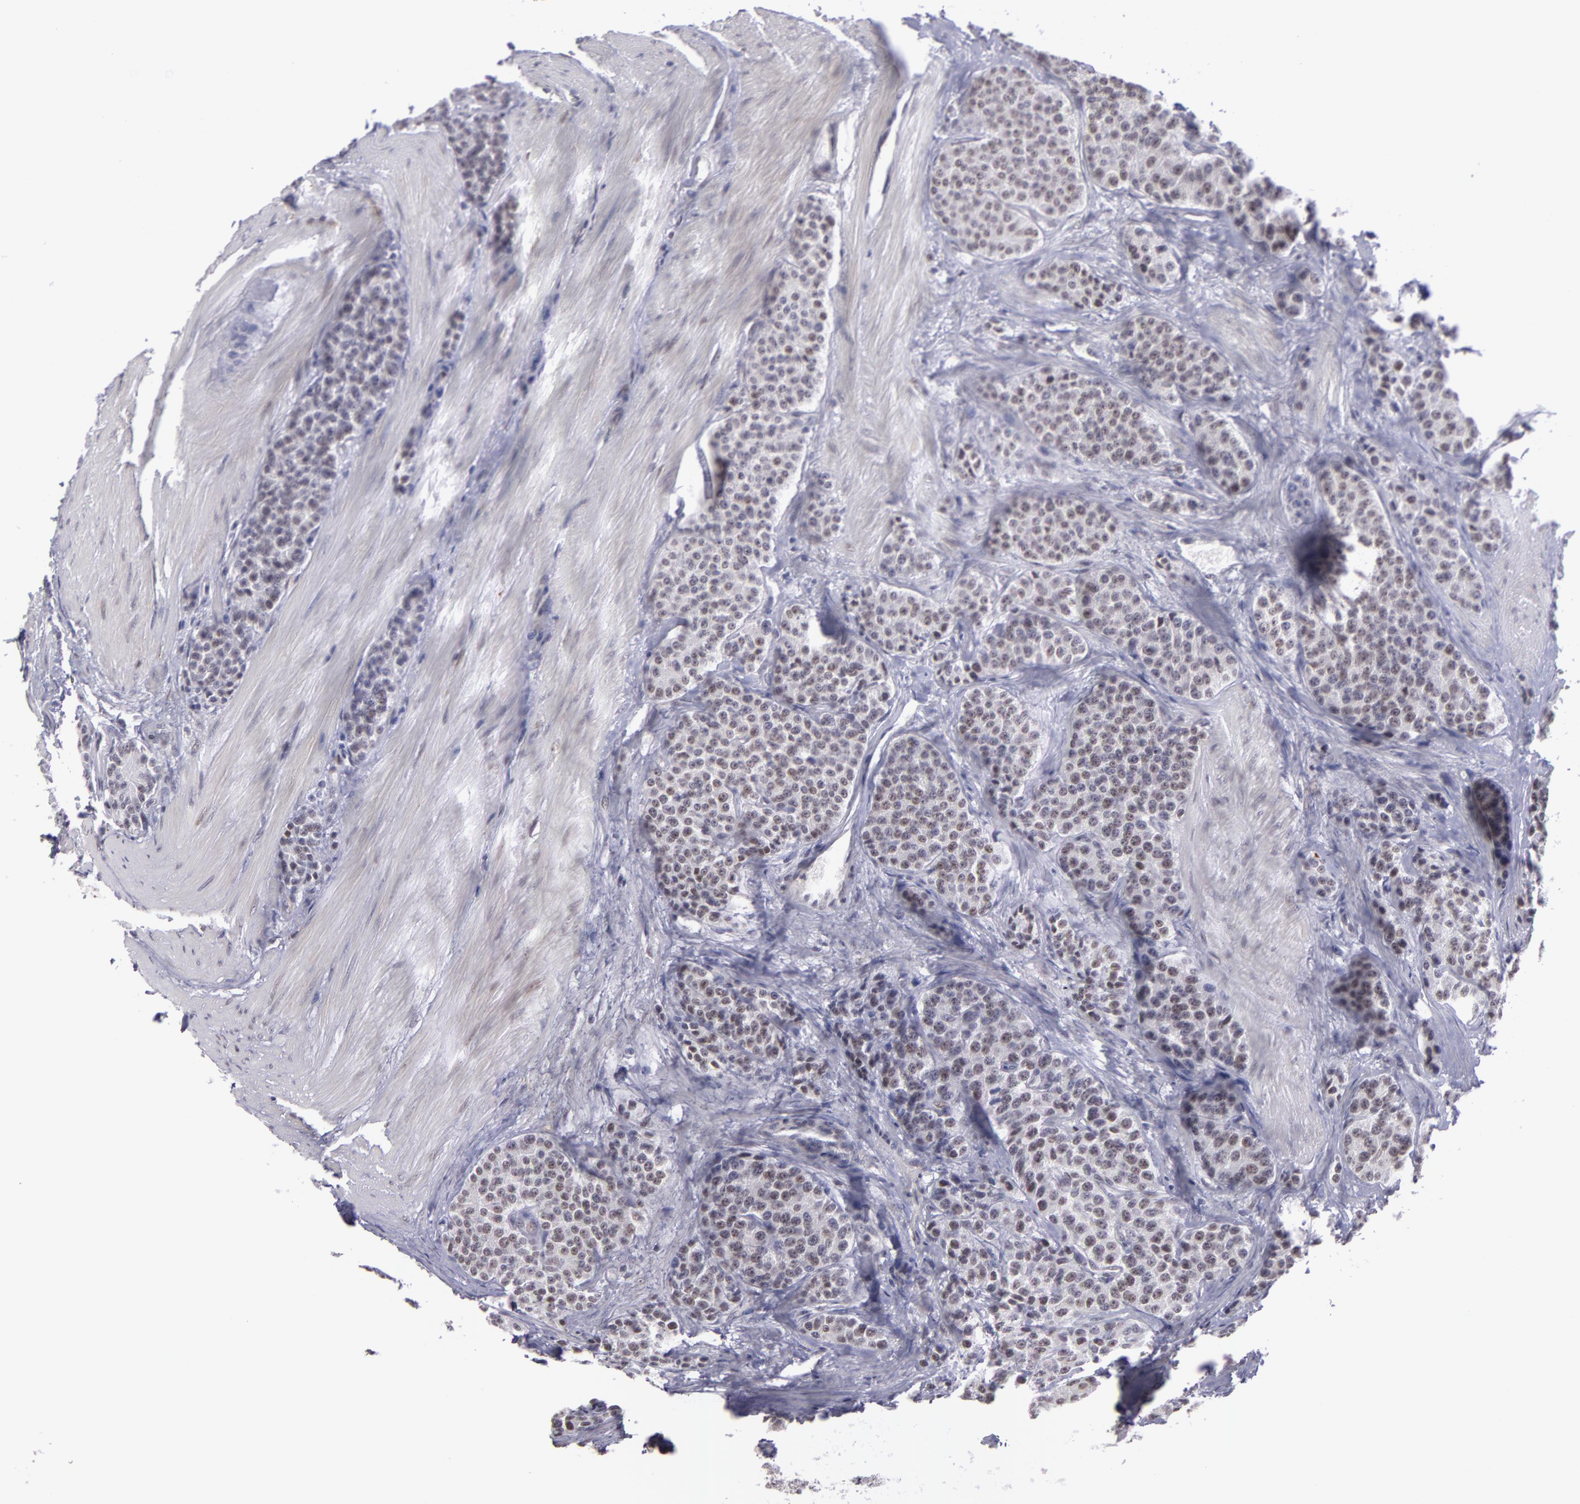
{"staining": {"intensity": "weak", "quantity": "<25%", "location": "nuclear"}, "tissue": "carcinoid", "cell_type": "Tumor cells", "image_type": "cancer", "snomed": [{"axis": "morphology", "description": "Carcinoid, malignant, NOS"}, {"axis": "topography", "description": "Stomach"}], "caption": "High power microscopy histopathology image of an immunohistochemistry (IHC) image of malignant carcinoid, revealing no significant positivity in tumor cells.", "gene": "RRP7A", "patient": {"sex": "female", "age": 76}}